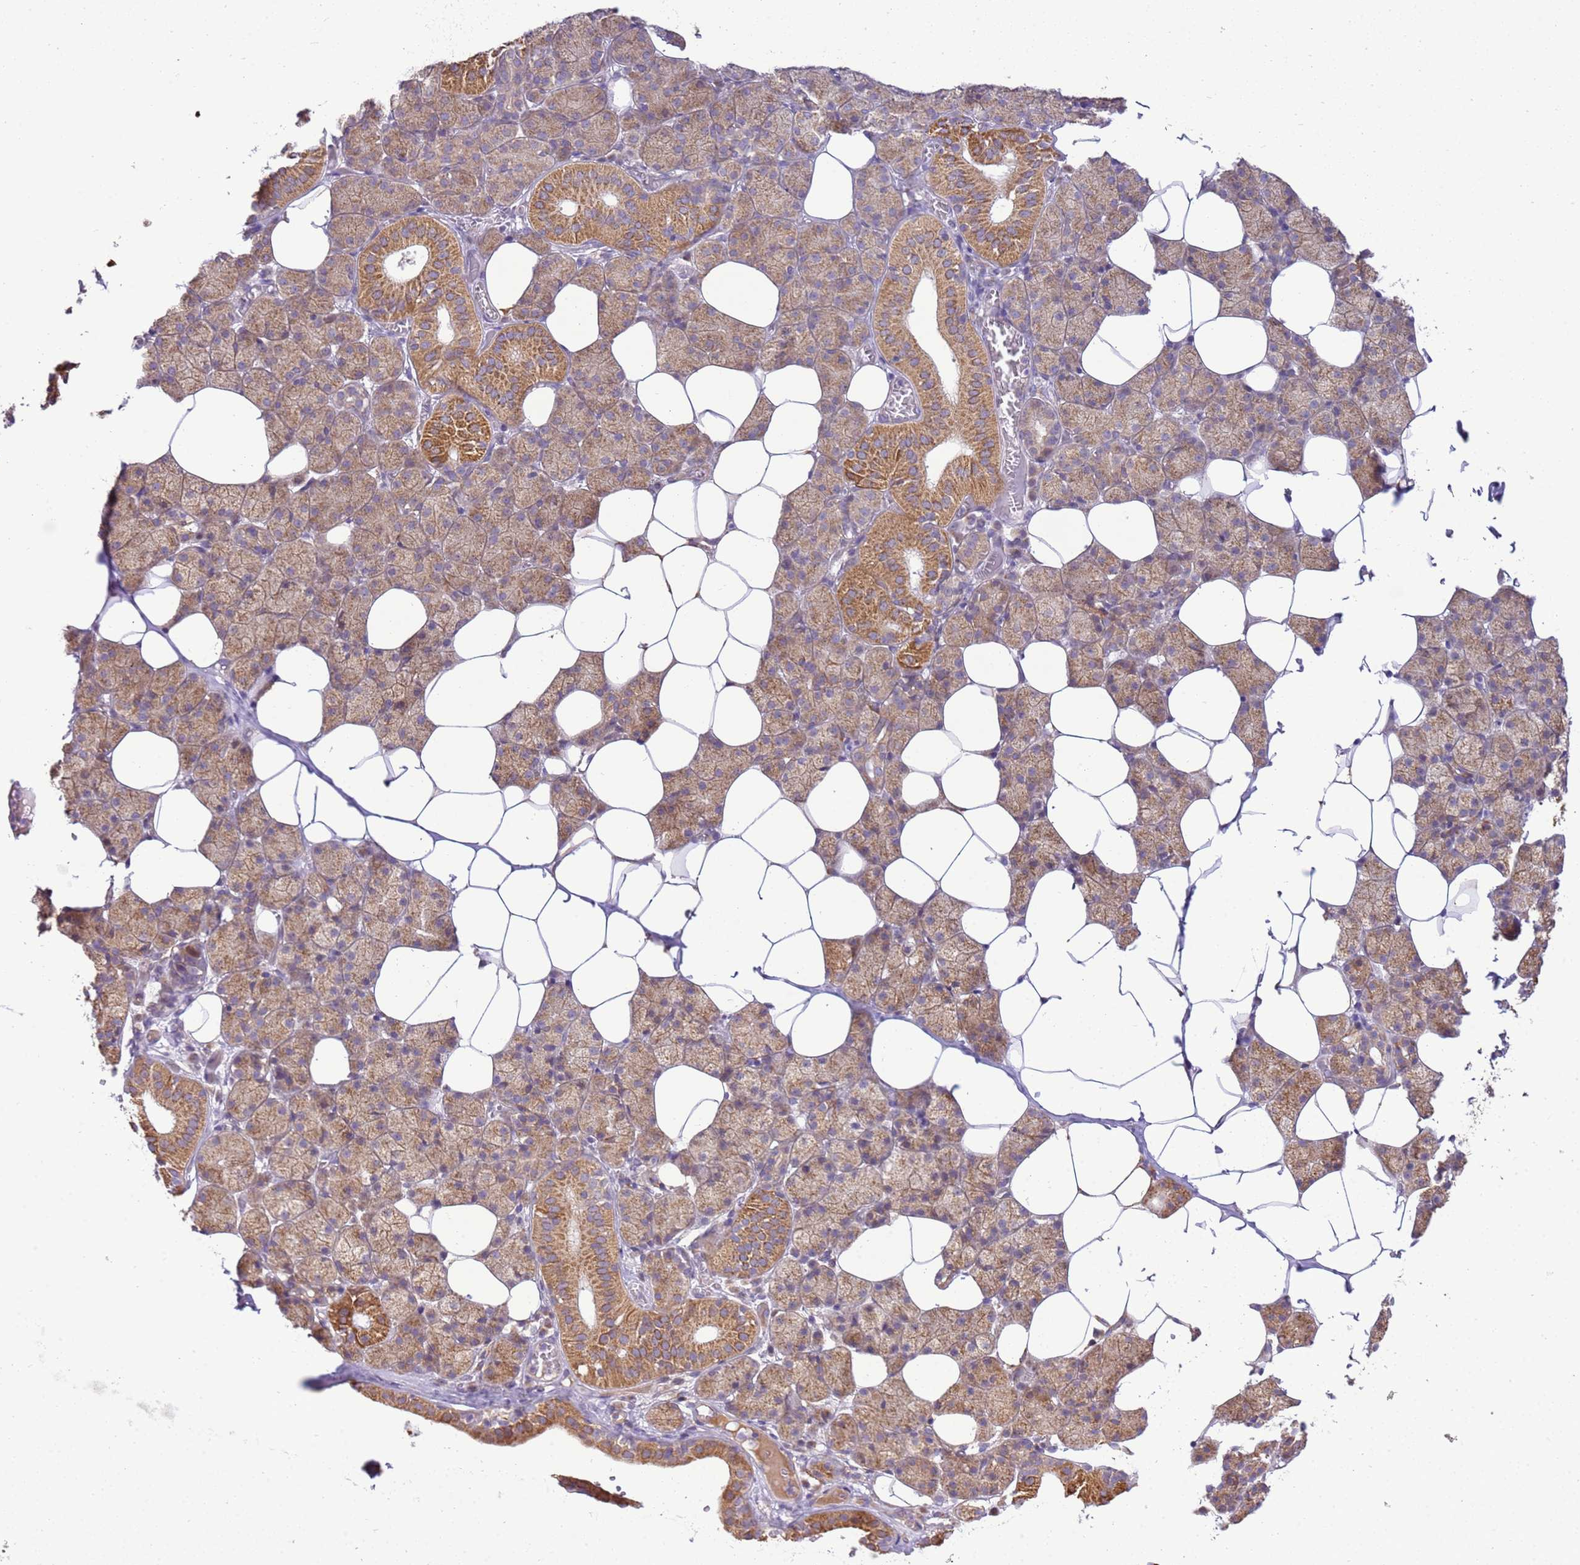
{"staining": {"intensity": "moderate", "quantity": ">75%", "location": "cytoplasmic/membranous"}, "tissue": "salivary gland", "cell_type": "Glandular cells", "image_type": "normal", "snomed": [{"axis": "morphology", "description": "Normal tissue, NOS"}, {"axis": "topography", "description": "Salivary gland"}], "caption": "Glandular cells exhibit moderate cytoplasmic/membranous staining in approximately >75% of cells in unremarkable salivary gland.", "gene": "SCARA3", "patient": {"sex": "female", "age": 33}}